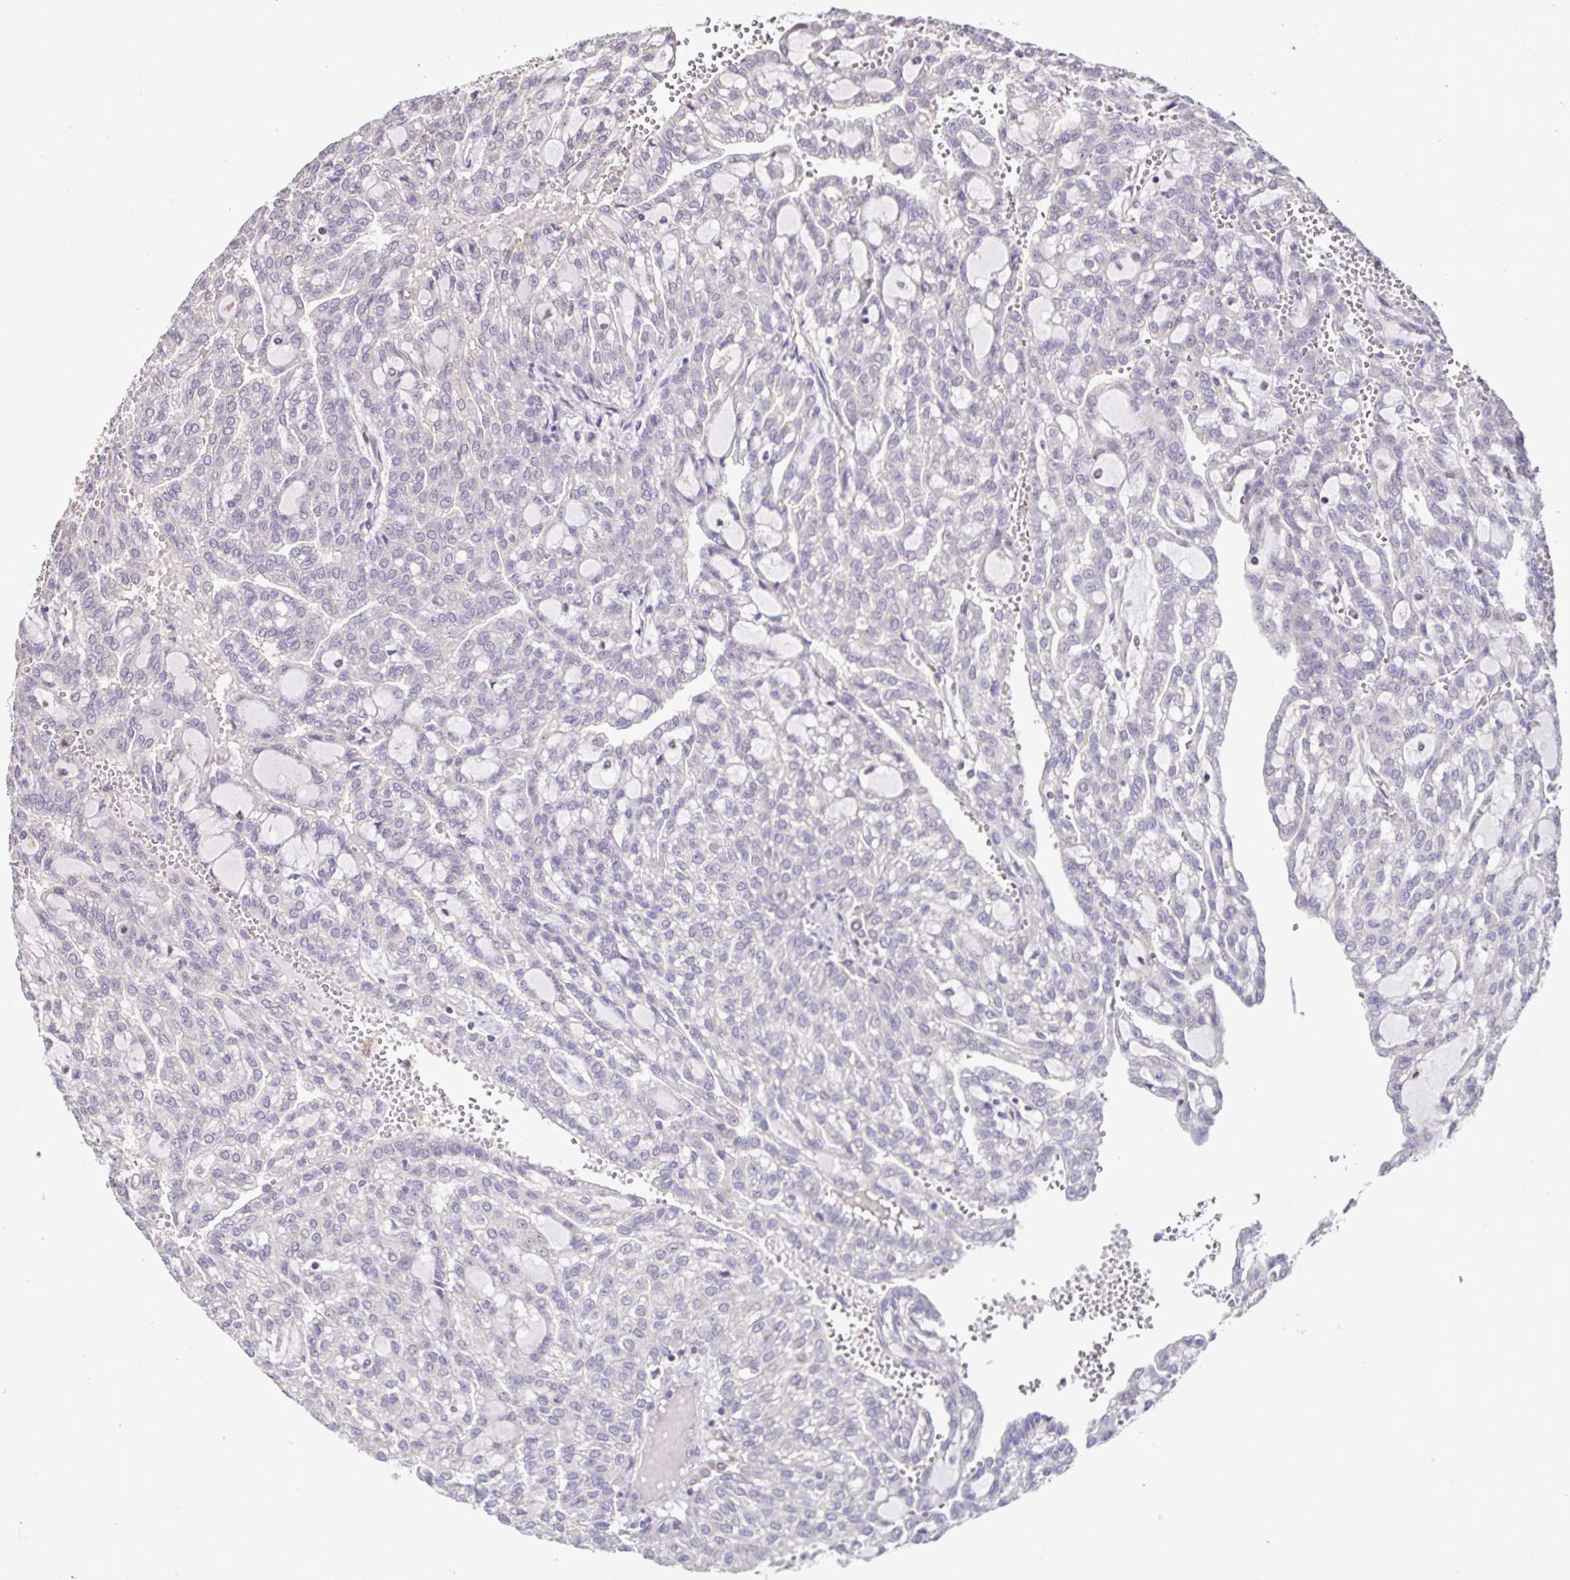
{"staining": {"intensity": "negative", "quantity": "none", "location": "none"}, "tissue": "renal cancer", "cell_type": "Tumor cells", "image_type": "cancer", "snomed": [{"axis": "morphology", "description": "Adenocarcinoma, NOS"}, {"axis": "topography", "description": "Kidney"}], "caption": "Protein analysis of adenocarcinoma (renal) displays no significant staining in tumor cells. (Immunohistochemistry, brightfield microscopy, high magnification).", "gene": "ACTRT2", "patient": {"sex": "male", "age": 63}}